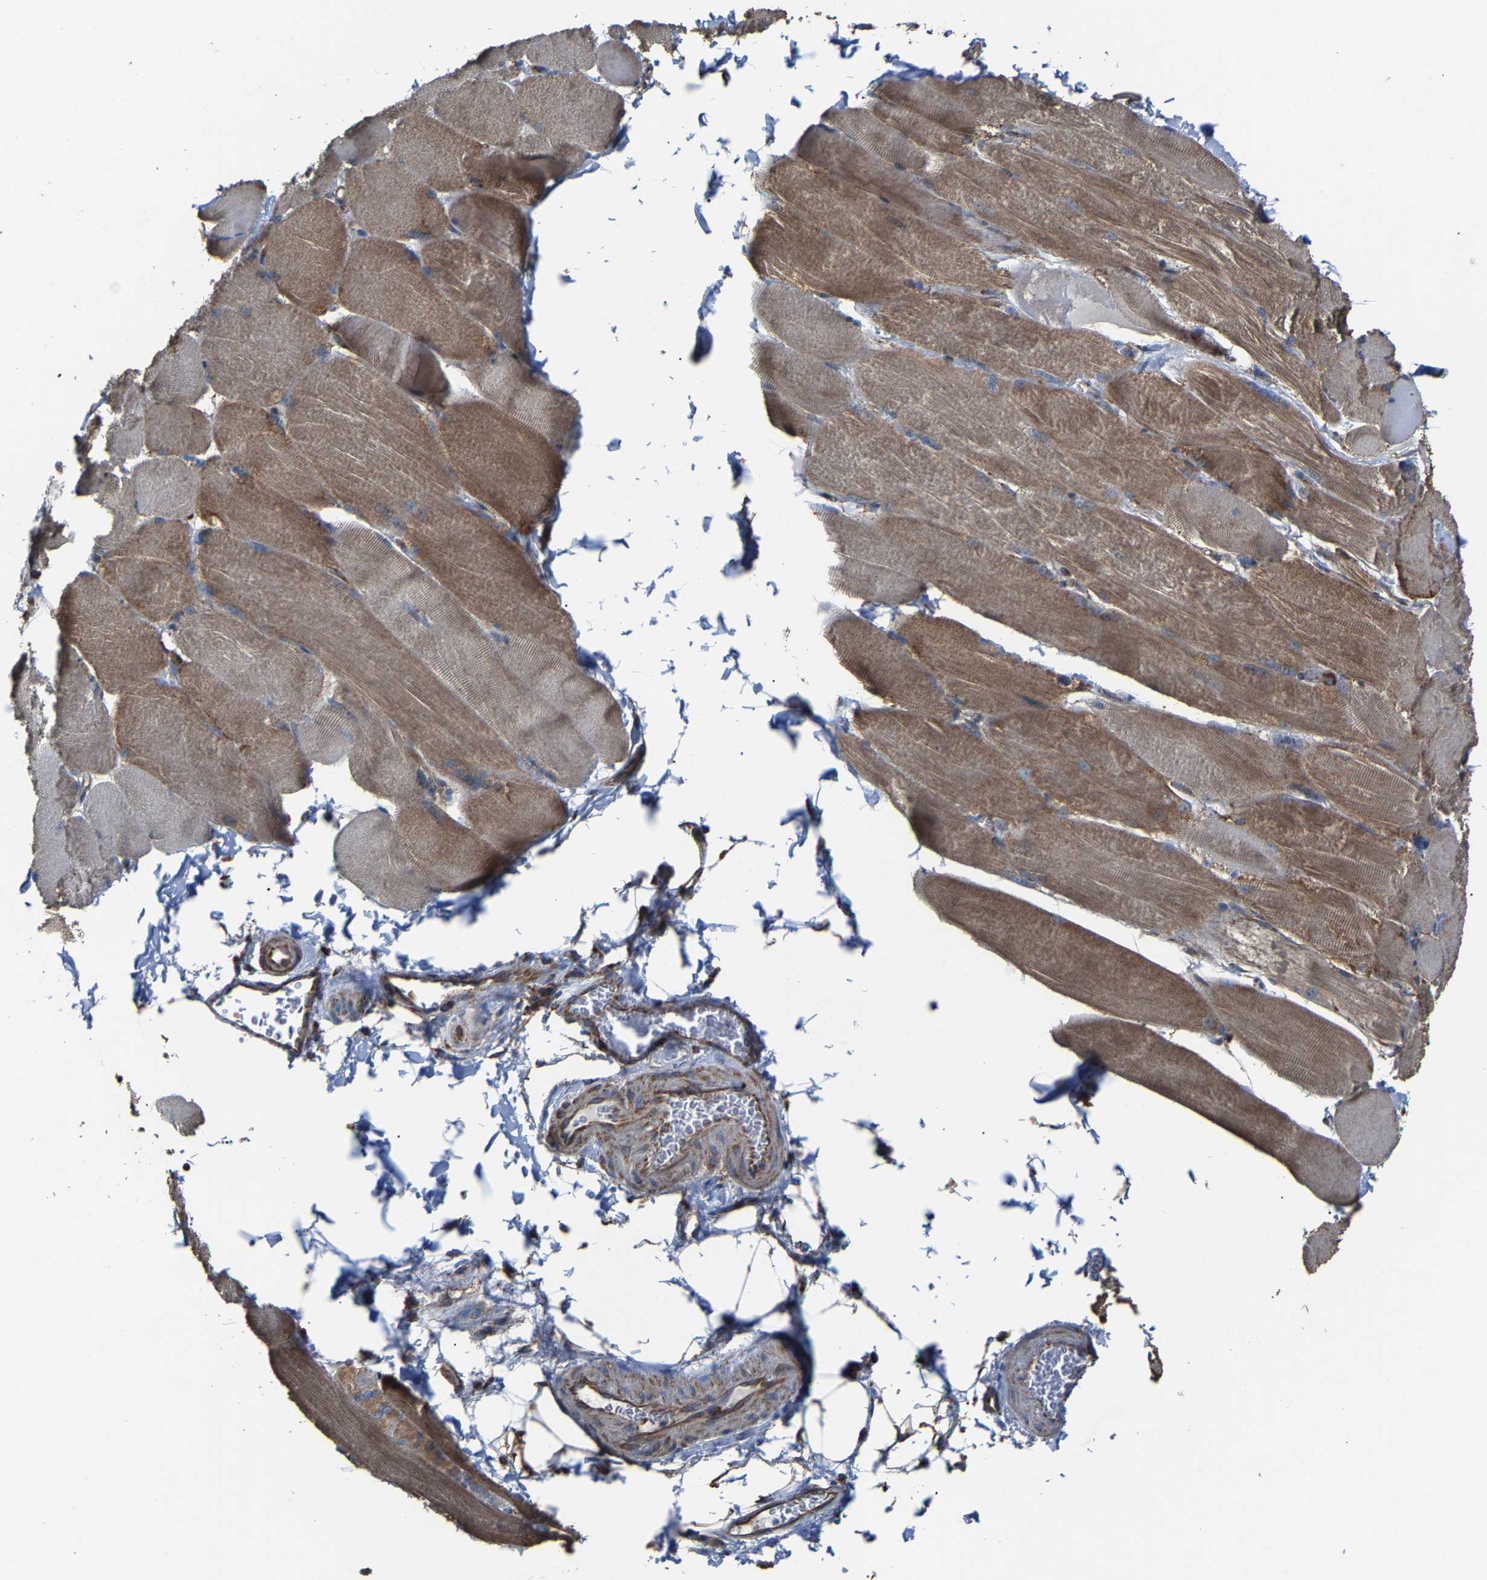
{"staining": {"intensity": "moderate", "quantity": "25%-75%", "location": "cytoplasmic/membranous"}, "tissue": "skeletal muscle", "cell_type": "Myocytes", "image_type": "normal", "snomed": [{"axis": "morphology", "description": "Normal tissue, NOS"}, {"axis": "topography", "description": "Skin"}, {"axis": "topography", "description": "Skeletal muscle"}], "caption": "A micrograph showing moderate cytoplasmic/membranous positivity in approximately 25%-75% of myocytes in unremarkable skeletal muscle, as visualized by brown immunohistochemical staining.", "gene": "NDUFV3", "patient": {"sex": "male", "age": 83}}